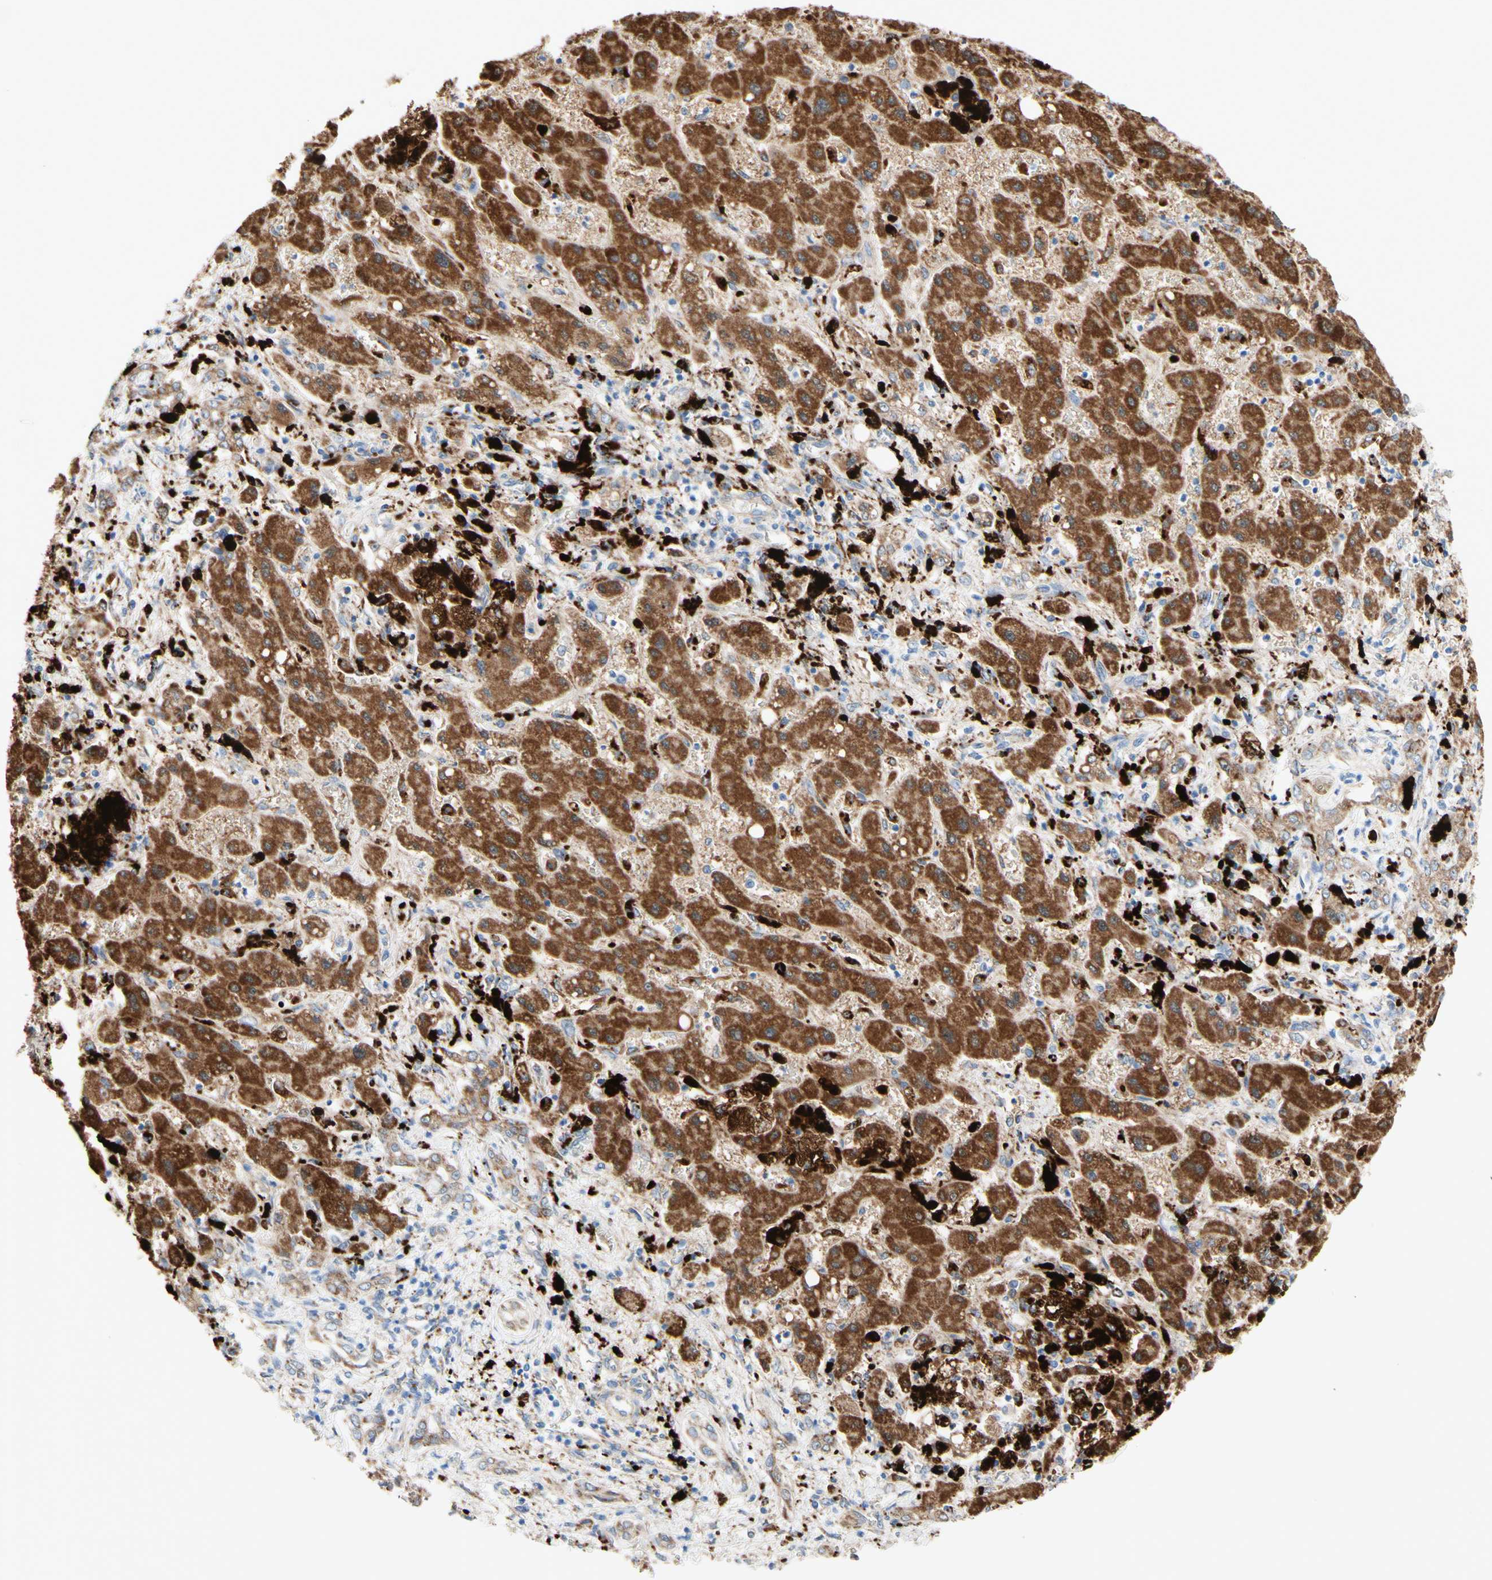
{"staining": {"intensity": "strong", "quantity": ">75%", "location": "cytoplasmic/membranous"}, "tissue": "liver cancer", "cell_type": "Tumor cells", "image_type": "cancer", "snomed": [{"axis": "morphology", "description": "Cholangiocarcinoma"}, {"axis": "topography", "description": "Liver"}], "caption": "IHC histopathology image of neoplastic tissue: human liver cholangiocarcinoma stained using immunohistochemistry demonstrates high levels of strong protein expression localized specifically in the cytoplasmic/membranous of tumor cells, appearing as a cytoplasmic/membranous brown color.", "gene": "URB2", "patient": {"sex": "male", "age": 50}}